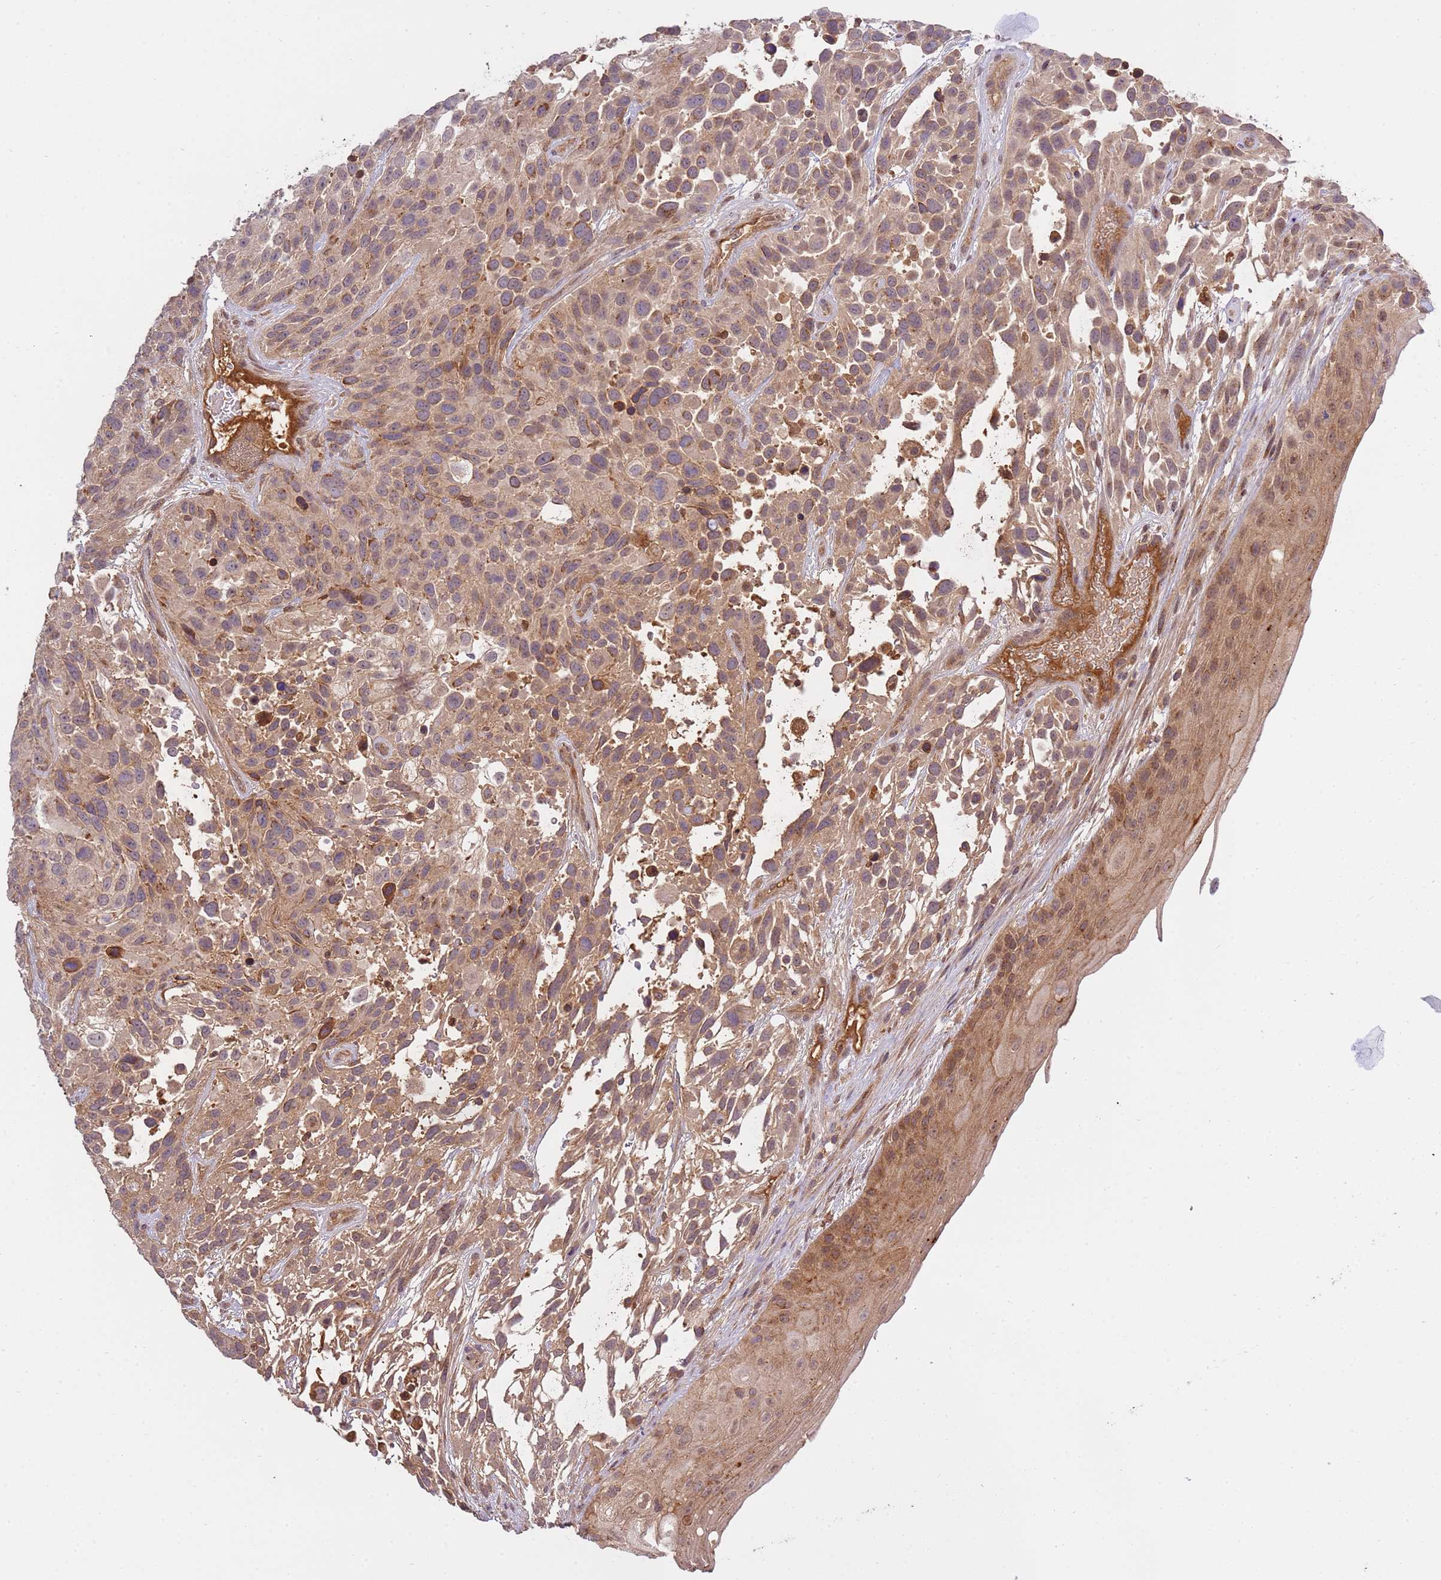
{"staining": {"intensity": "moderate", "quantity": ">75%", "location": "cytoplasmic/membranous"}, "tissue": "urothelial cancer", "cell_type": "Tumor cells", "image_type": "cancer", "snomed": [{"axis": "morphology", "description": "Urothelial carcinoma, High grade"}, {"axis": "topography", "description": "Urinary bladder"}], "caption": "Human urothelial carcinoma (high-grade) stained with a brown dye displays moderate cytoplasmic/membranous positive positivity in approximately >75% of tumor cells.", "gene": "ZNF624", "patient": {"sex": "female", "age": 70}}